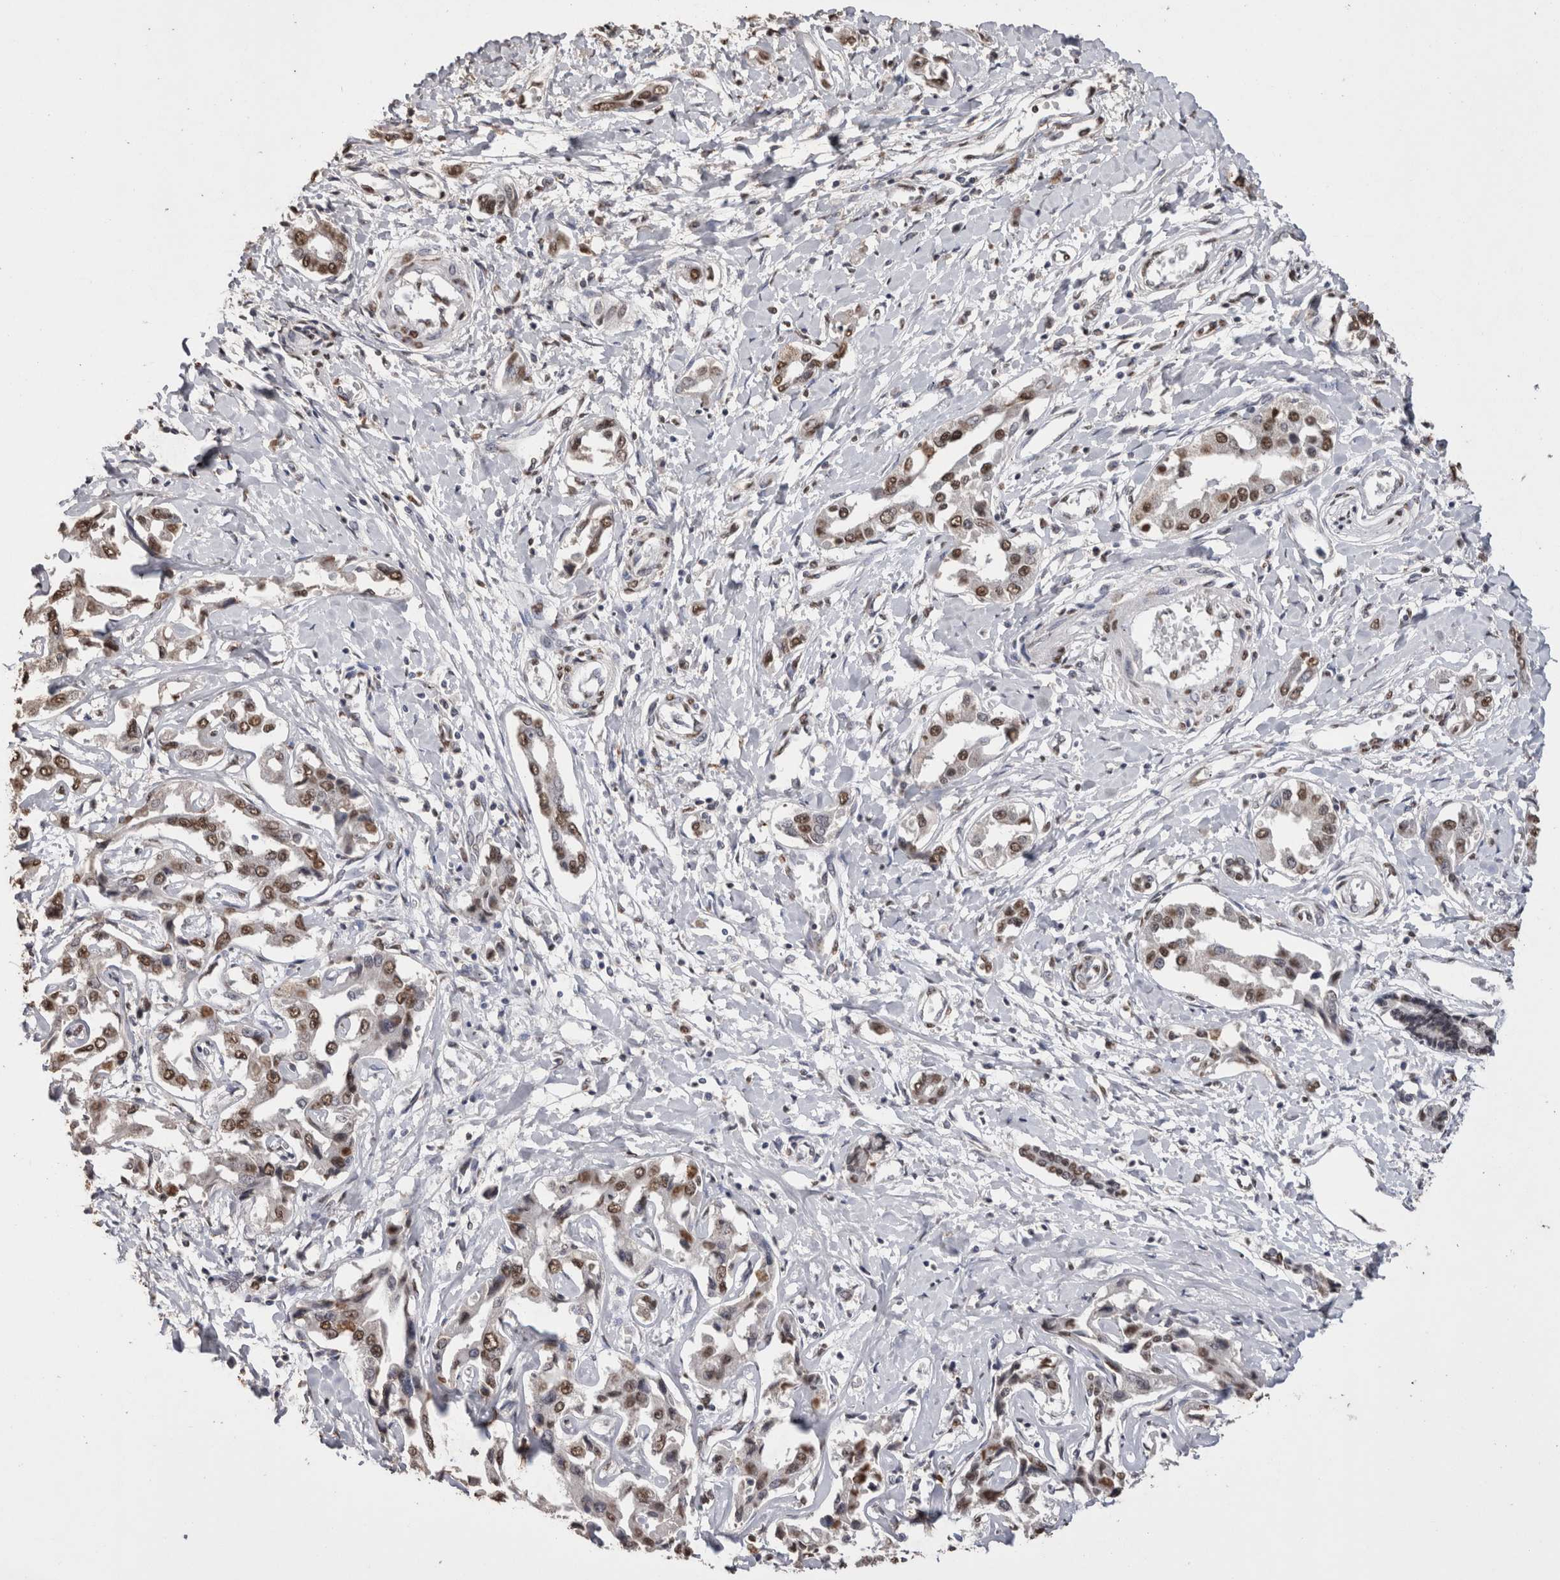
{"staining": {"intensity": "strong", "quantity": ">75%", "location": "nuclear"}, "tissue": "liver cancer", "cell_type": "Tumor cells", "image_type": "cancer", "snomed": [{"axis": "morphology", "description": "Cholangiocarcinoma"}, {"axis": "topography", "description": "Liver"}], "caption": "Protein expression analysis of cholangiocarcinoma (liver) demonstrates strong nuclear expression in about >75% of tumor cells. The protein of interest is shown in brown color, while the nuclei are stained blue.", "gene": "NTHL1", "patient": {"sex": "male", "age": 59}}